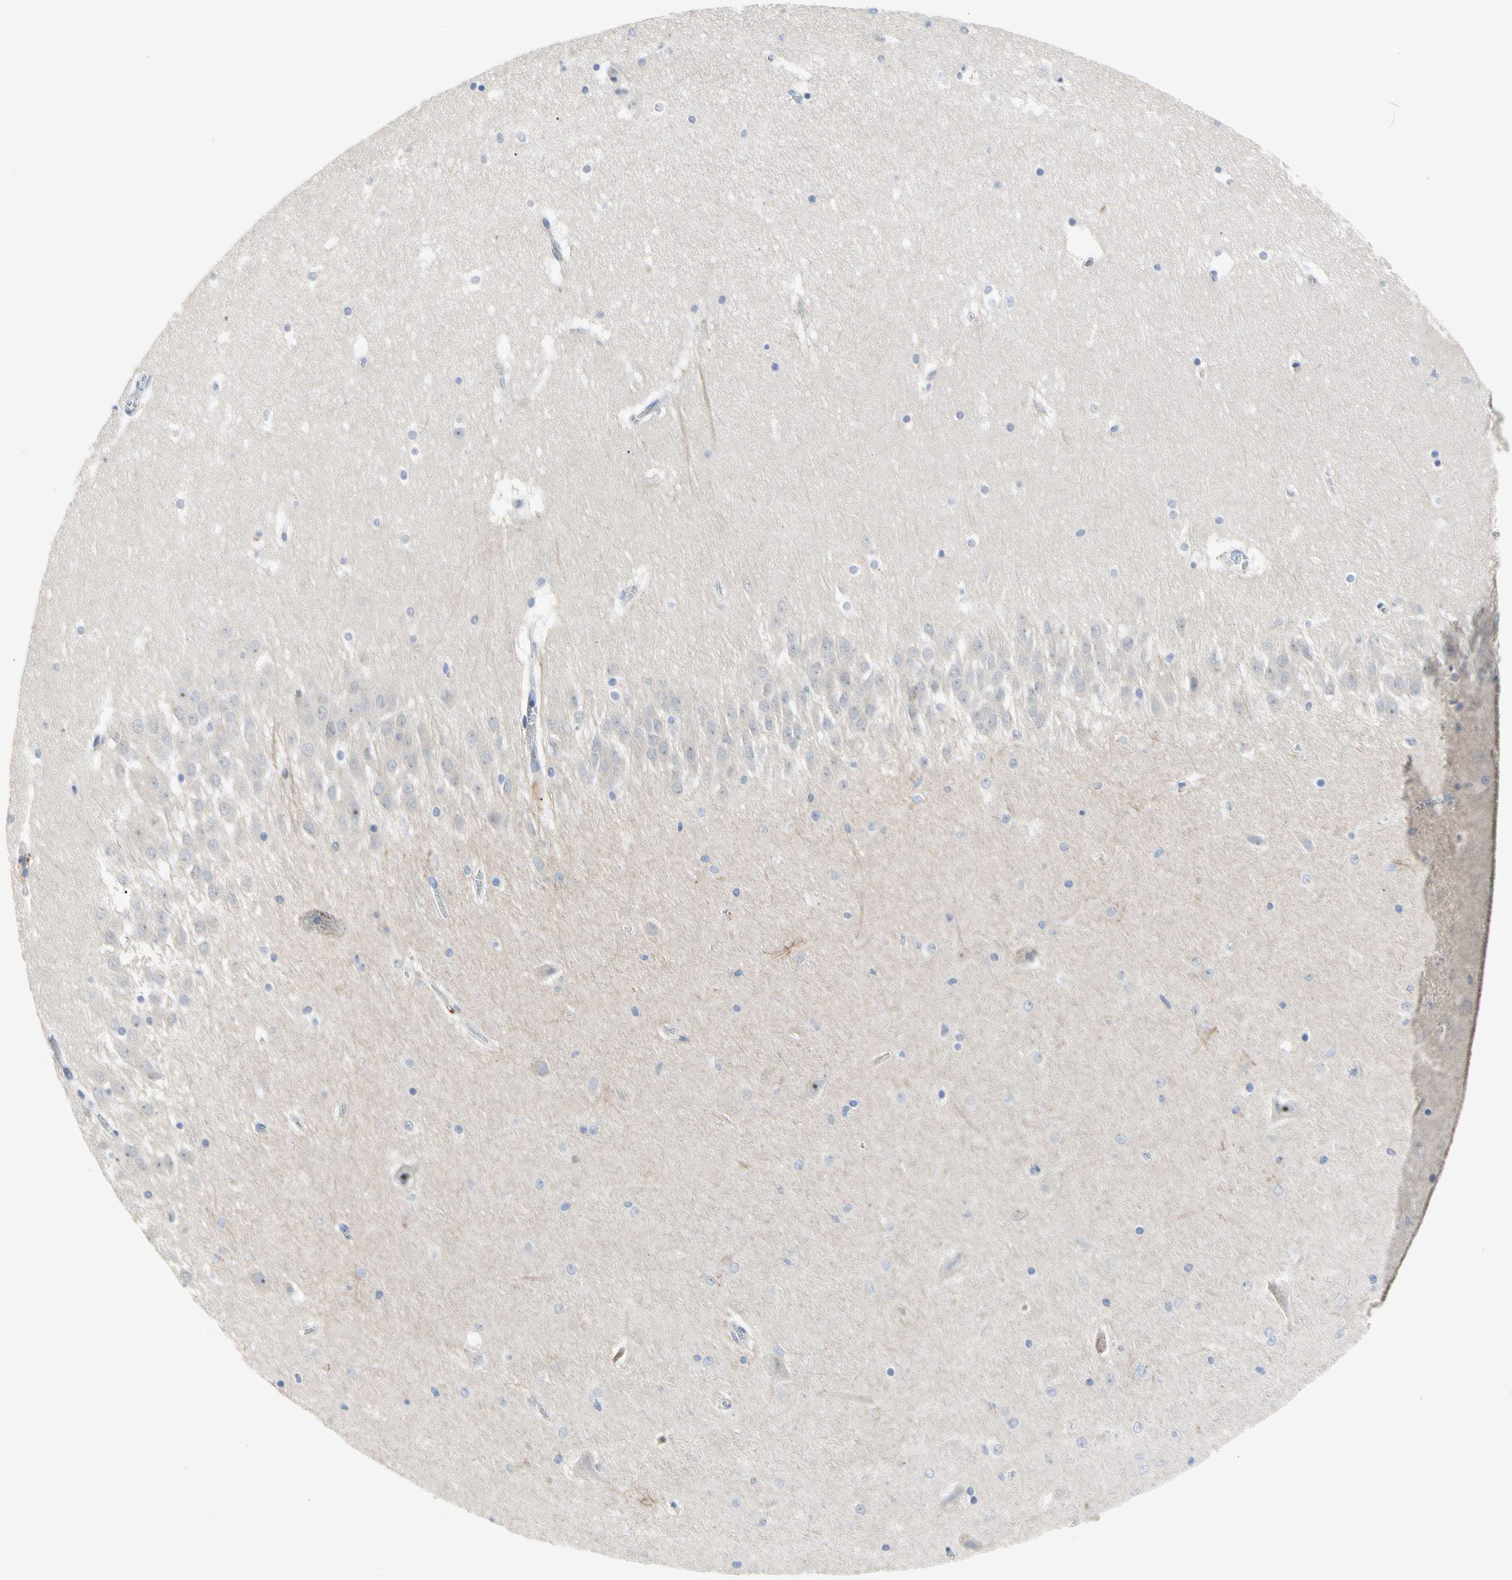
{"staining": {"intensity": "negative", "quantity": "none", "location": "none"}, "tissue": "hippocampus", "cell_type": "Glial cells", "image_type": "normal", "snomed": [{"axis": "morphology", "description": "Normal tissue, NOS"}, {"axis": "topography", "description": "Hippocampus"}], "caption": "Immunohistochemistry (IHC) histopathology image of benign hippocampus: hippocampus stained with DAB (3,3'-diaminobenzidine) demonstrates no significant protein positivity in glial cells. Nuclei are stained in blue.", "gene": "GAS6", "patient": {"sex": "male", "age": 45}}